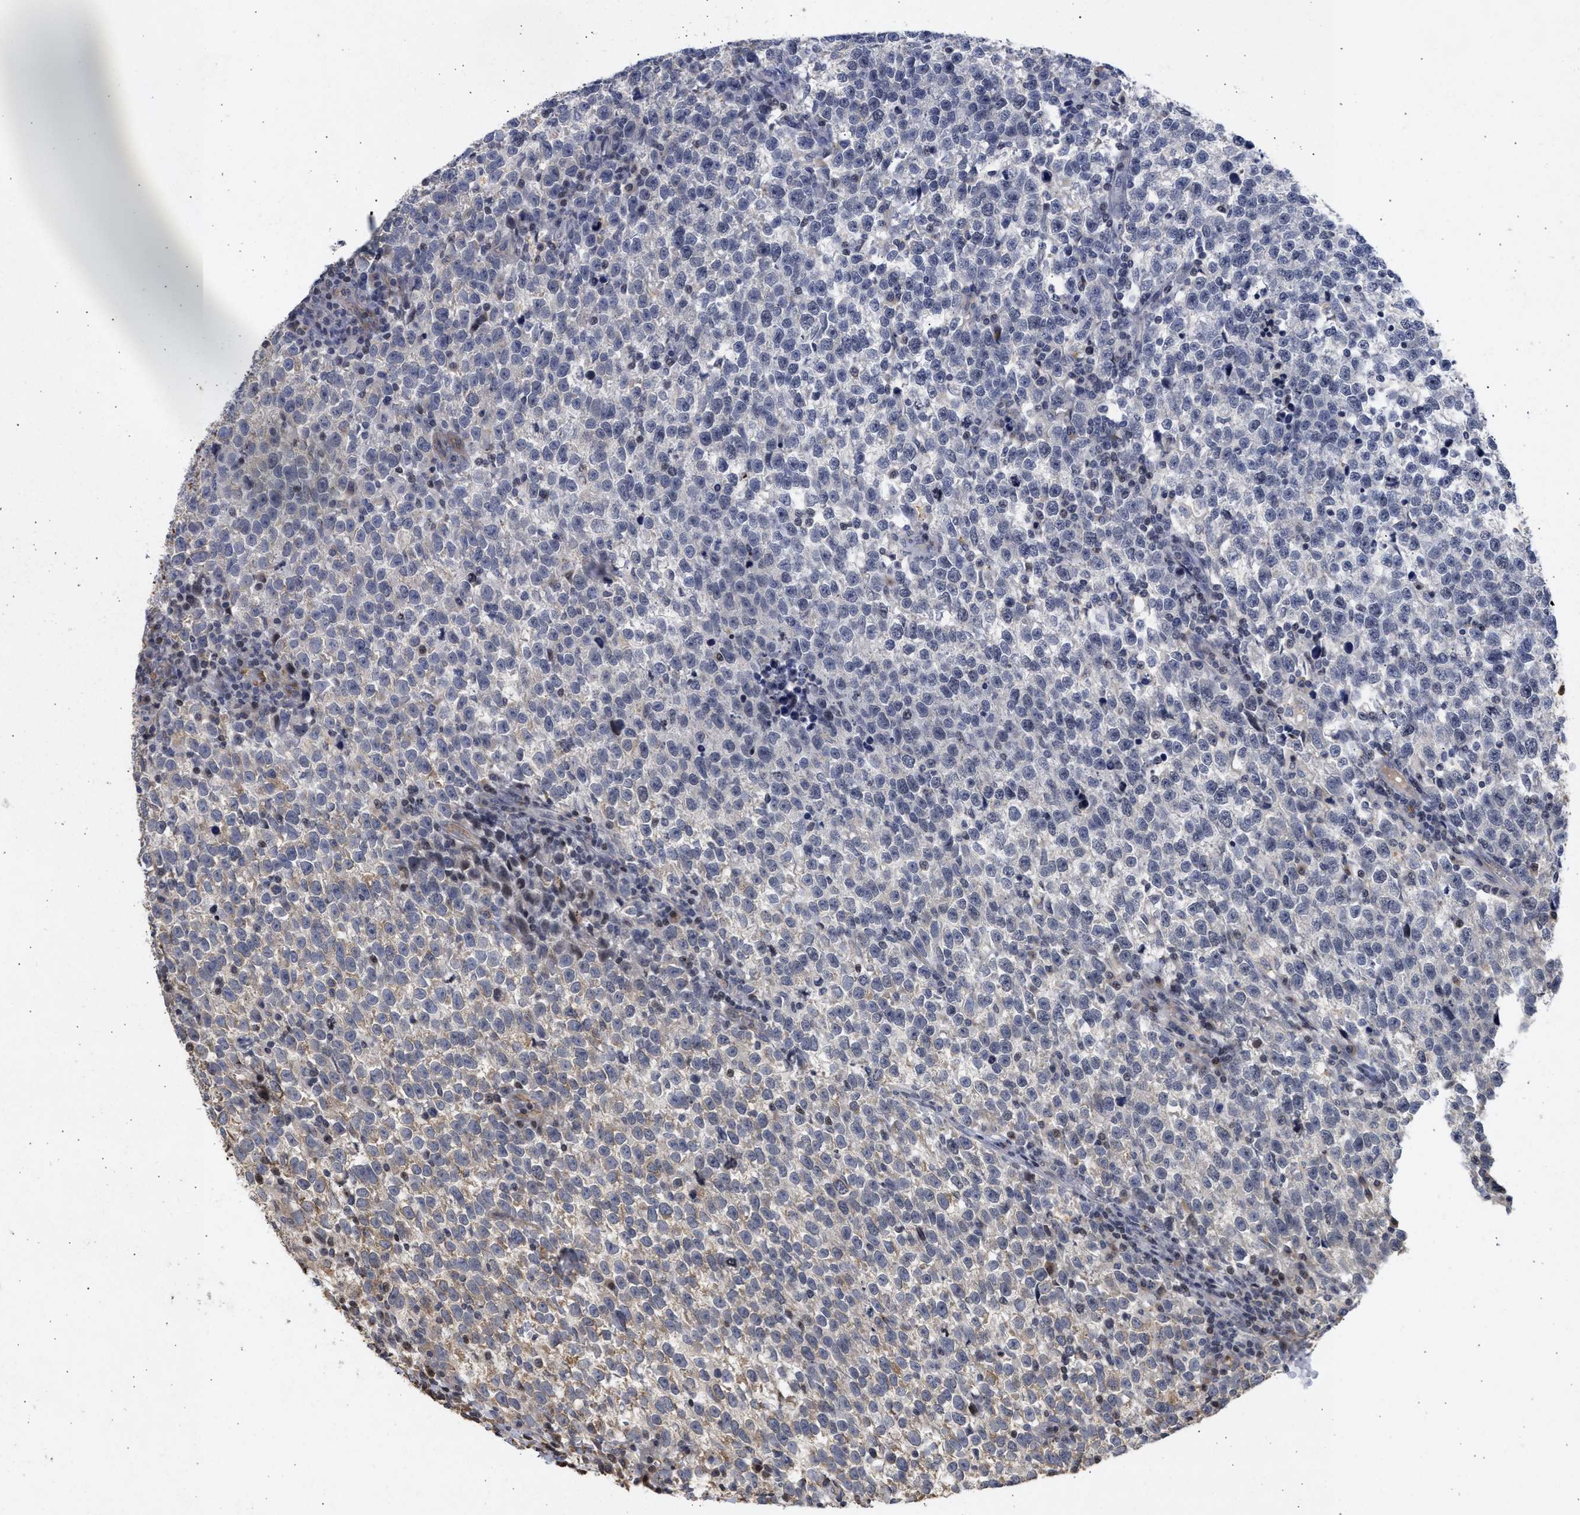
{"staining": {"intensity": "weak", "quantity": "<25%", "location": "cytoplasmic/membranous"}, "tissue": "testis cancer", "cell_type": "Tumor cells", "image_type": "cancer", "snomed": [{"axis": "morphology", "description": "Normal tissue, NOS"}, {"axis": "morphology", "description": "Seminoma, NOS"}, {"axis": "topography", "description": "Testis"}], "caption": "DAB (3,3'-diaminobenzidine) immunohistochemical staining of testis seminoma displays no significant expression in tumor cells.", "gene": "ENSG00000142539", "patient": {"sex": "male", "age": 43}}